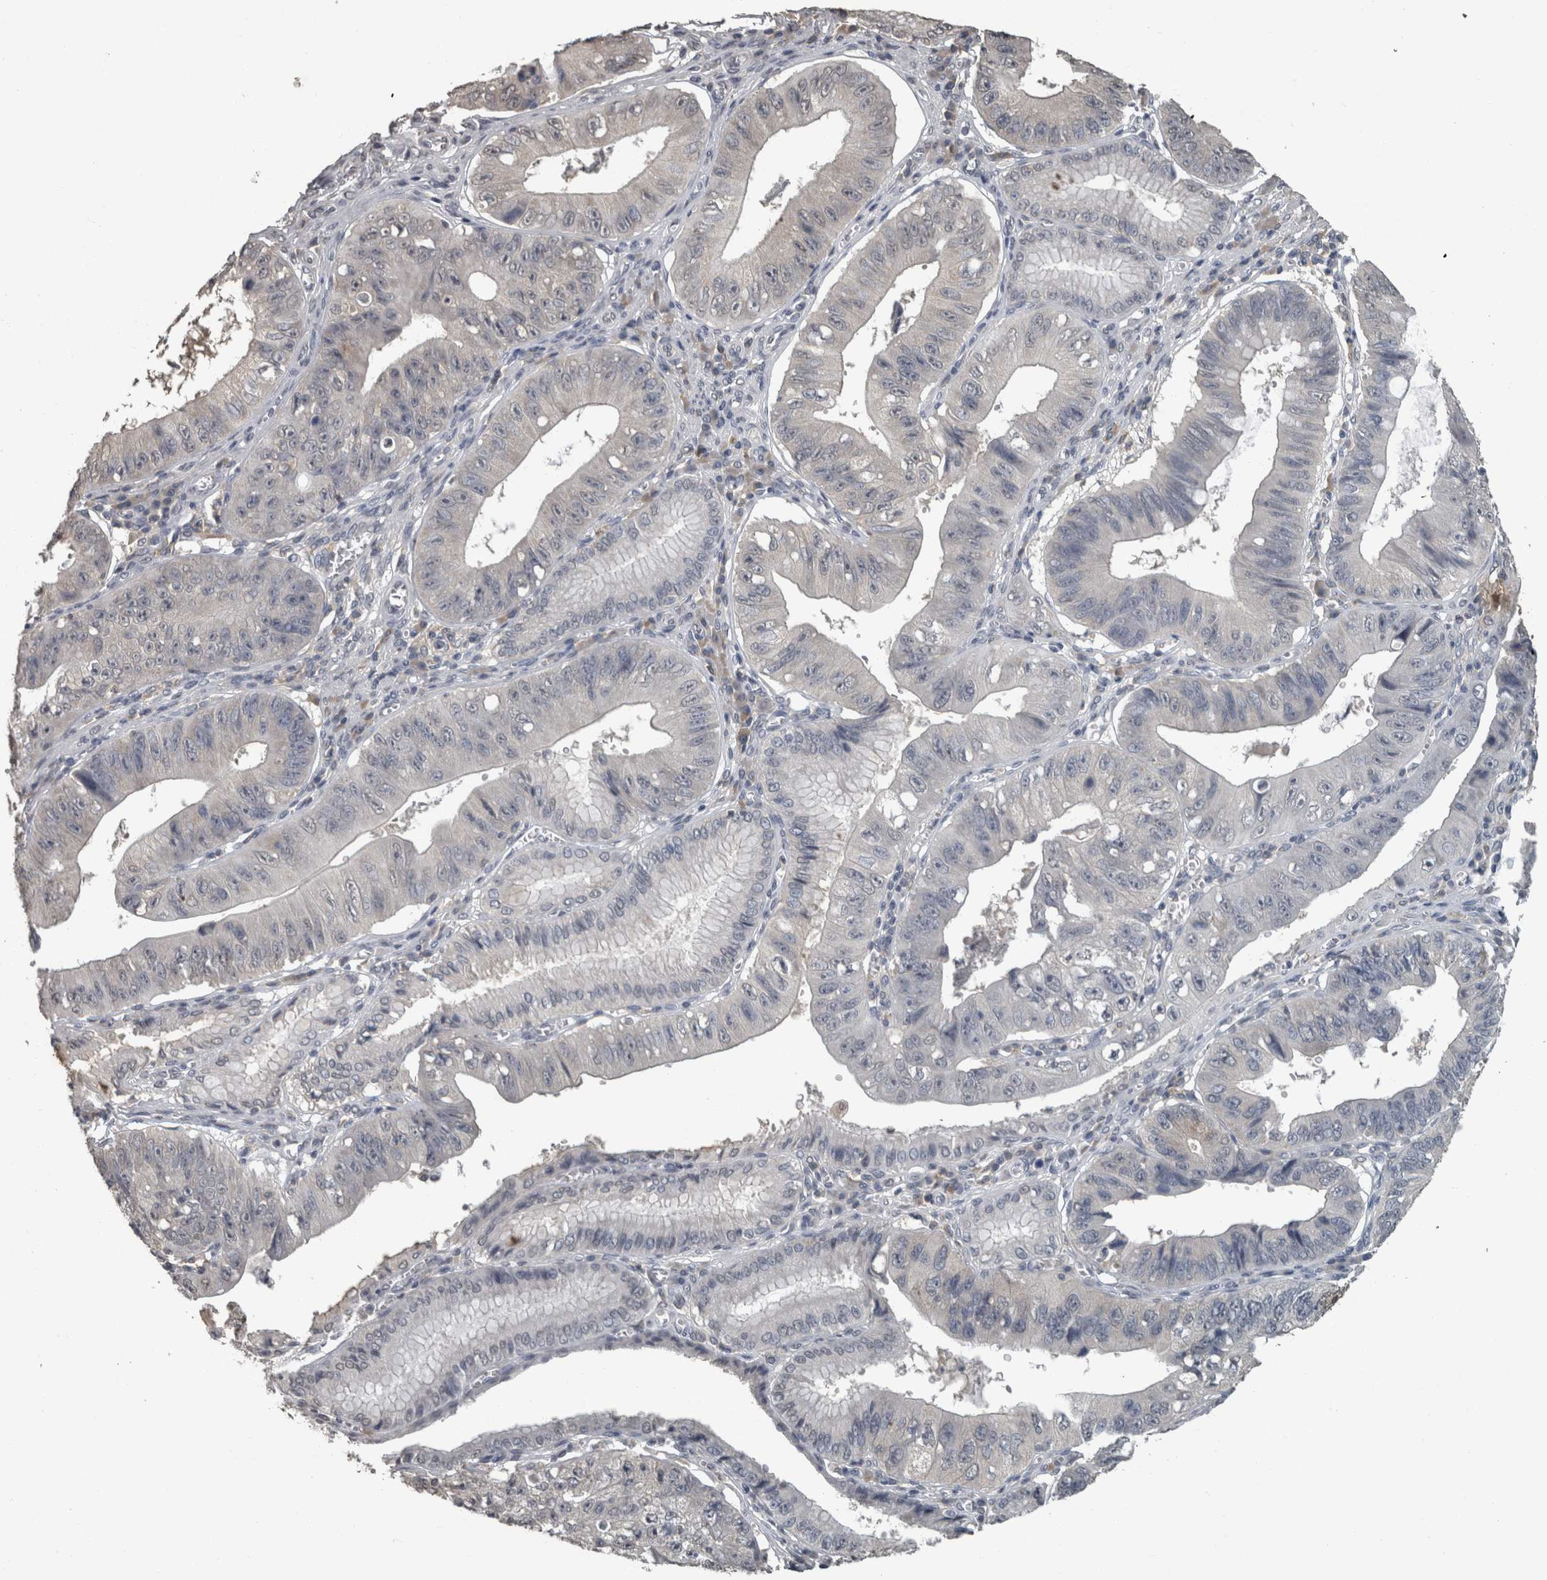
{"staining": {"intensity": "negative", "quantity": "none", "location": "none"}, "tissue": "stomach cancer", "cell_type": "Tumor cells", "image_type": "cancer", "snomed": [{"axis": "morphology", "description": "Adenocarcinoma, NOS"}, {"axis": "topography", "description": "Stomach"}], "caption": "High magnification brightfield microscopy of stomach adenocarcinoma stained with DAB (3,3'-diaminobenzidine) (brown) and counterstained with hematoxylin (blue): tumor cells show no significant expression.", "gene": "PIK3AP1", "patient": {"sex": "male", "age": 59}}